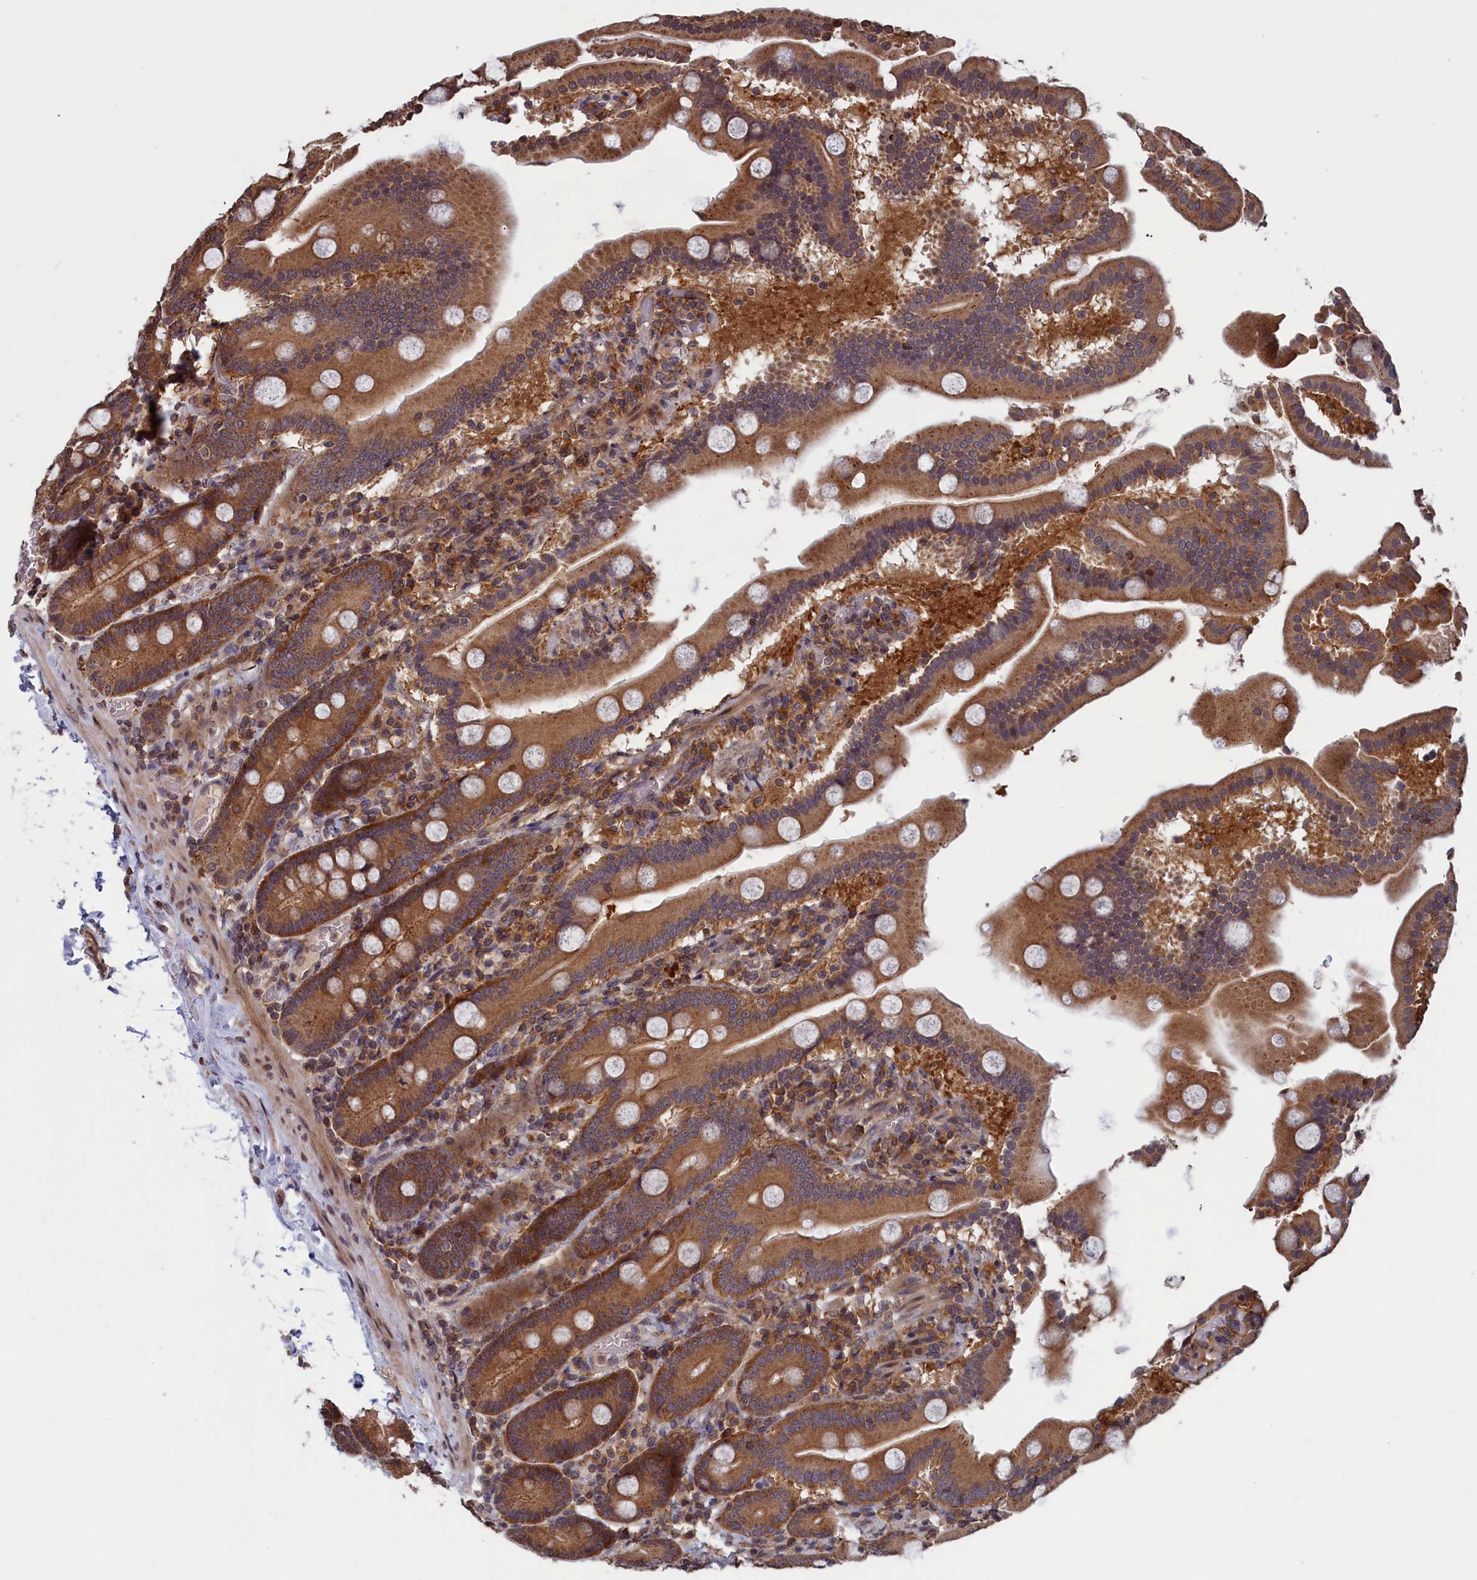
{"staining": {"intensity": "moderate", "quantity": ">75%", "location": "cytoplasmic/membranous"}, "tissue": "duodenum", "cell_type": "Glandular cells", "image_type": "normal", "snomed": [{"axis": "morphology", "description": "Normal tissue, NOS"}, {"axis": "topography", "description": "Duodenum"}], "caption": "This image exhibits immunohistochemistry staining of benign human duodenum, with medium moderate cytoplasmic/membranous positivity in approximately >75% of glandular cells.", "gene": "CACTIN", "patient": {"sex": "male", "age": 55}}